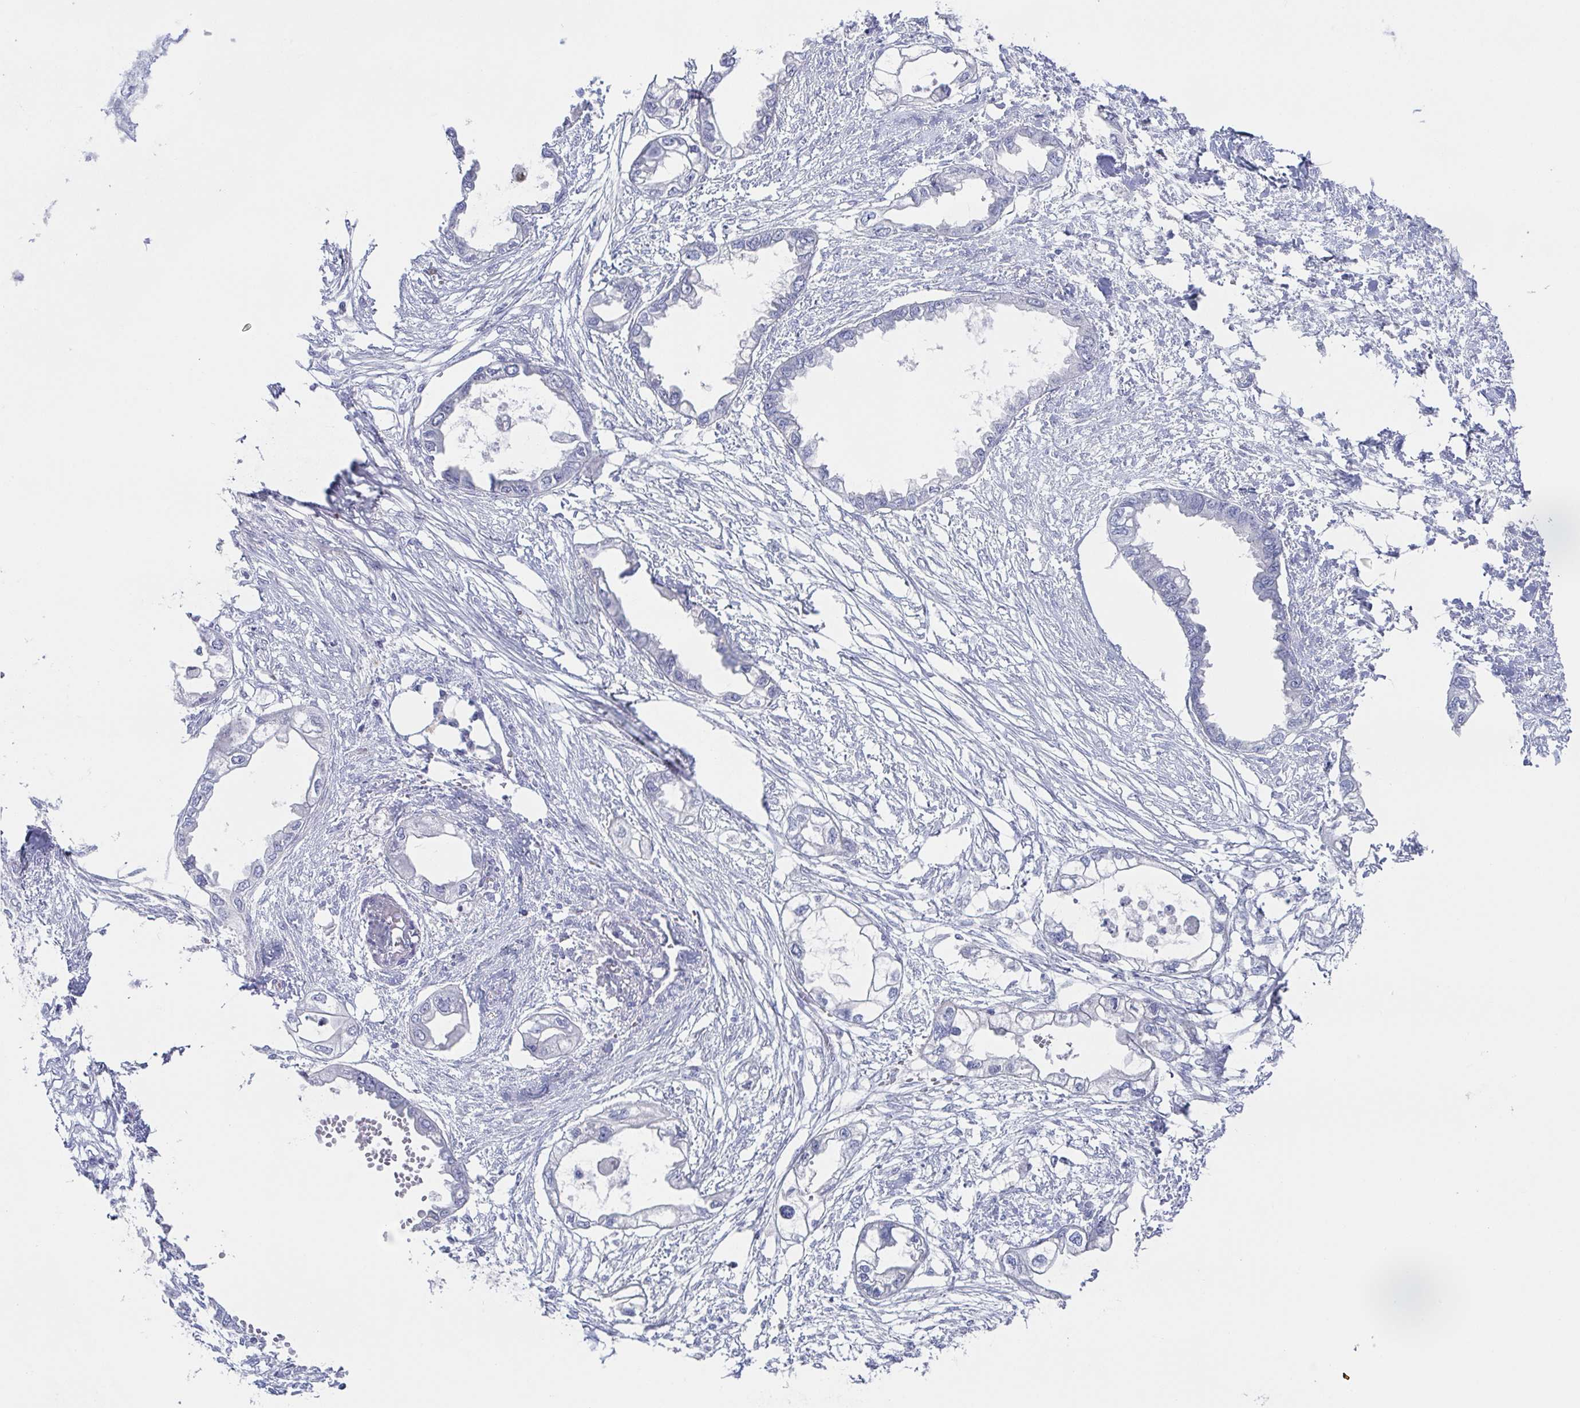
{"staining": {"intensity": "negative", "quantity": "none", "location": "none"}, "tissue": "endometrial cancer", "cell_type": "Tumor cells", "image_type": "cancer", "snomed": [{"axis": "morphology", "description": "Adenocarcinoma, NOS"}, {"axis": "morphology", "description": "Adenocarcinoma, metastatic, NOS"}, {"axis": "topography", "description": "Adipose tissue"}, {"axis": "topography", "description": "Endometrium"}], "caption": "An immunohistochemistry (IHC) micrograph of endometrial cancer (adenocarcinoma) is shown. There is no staining in tumor cells of endometrial cancer (adenocarcinoma).", "gene": "HTR2A", "patient": {"sex": "female", "age": 67}}